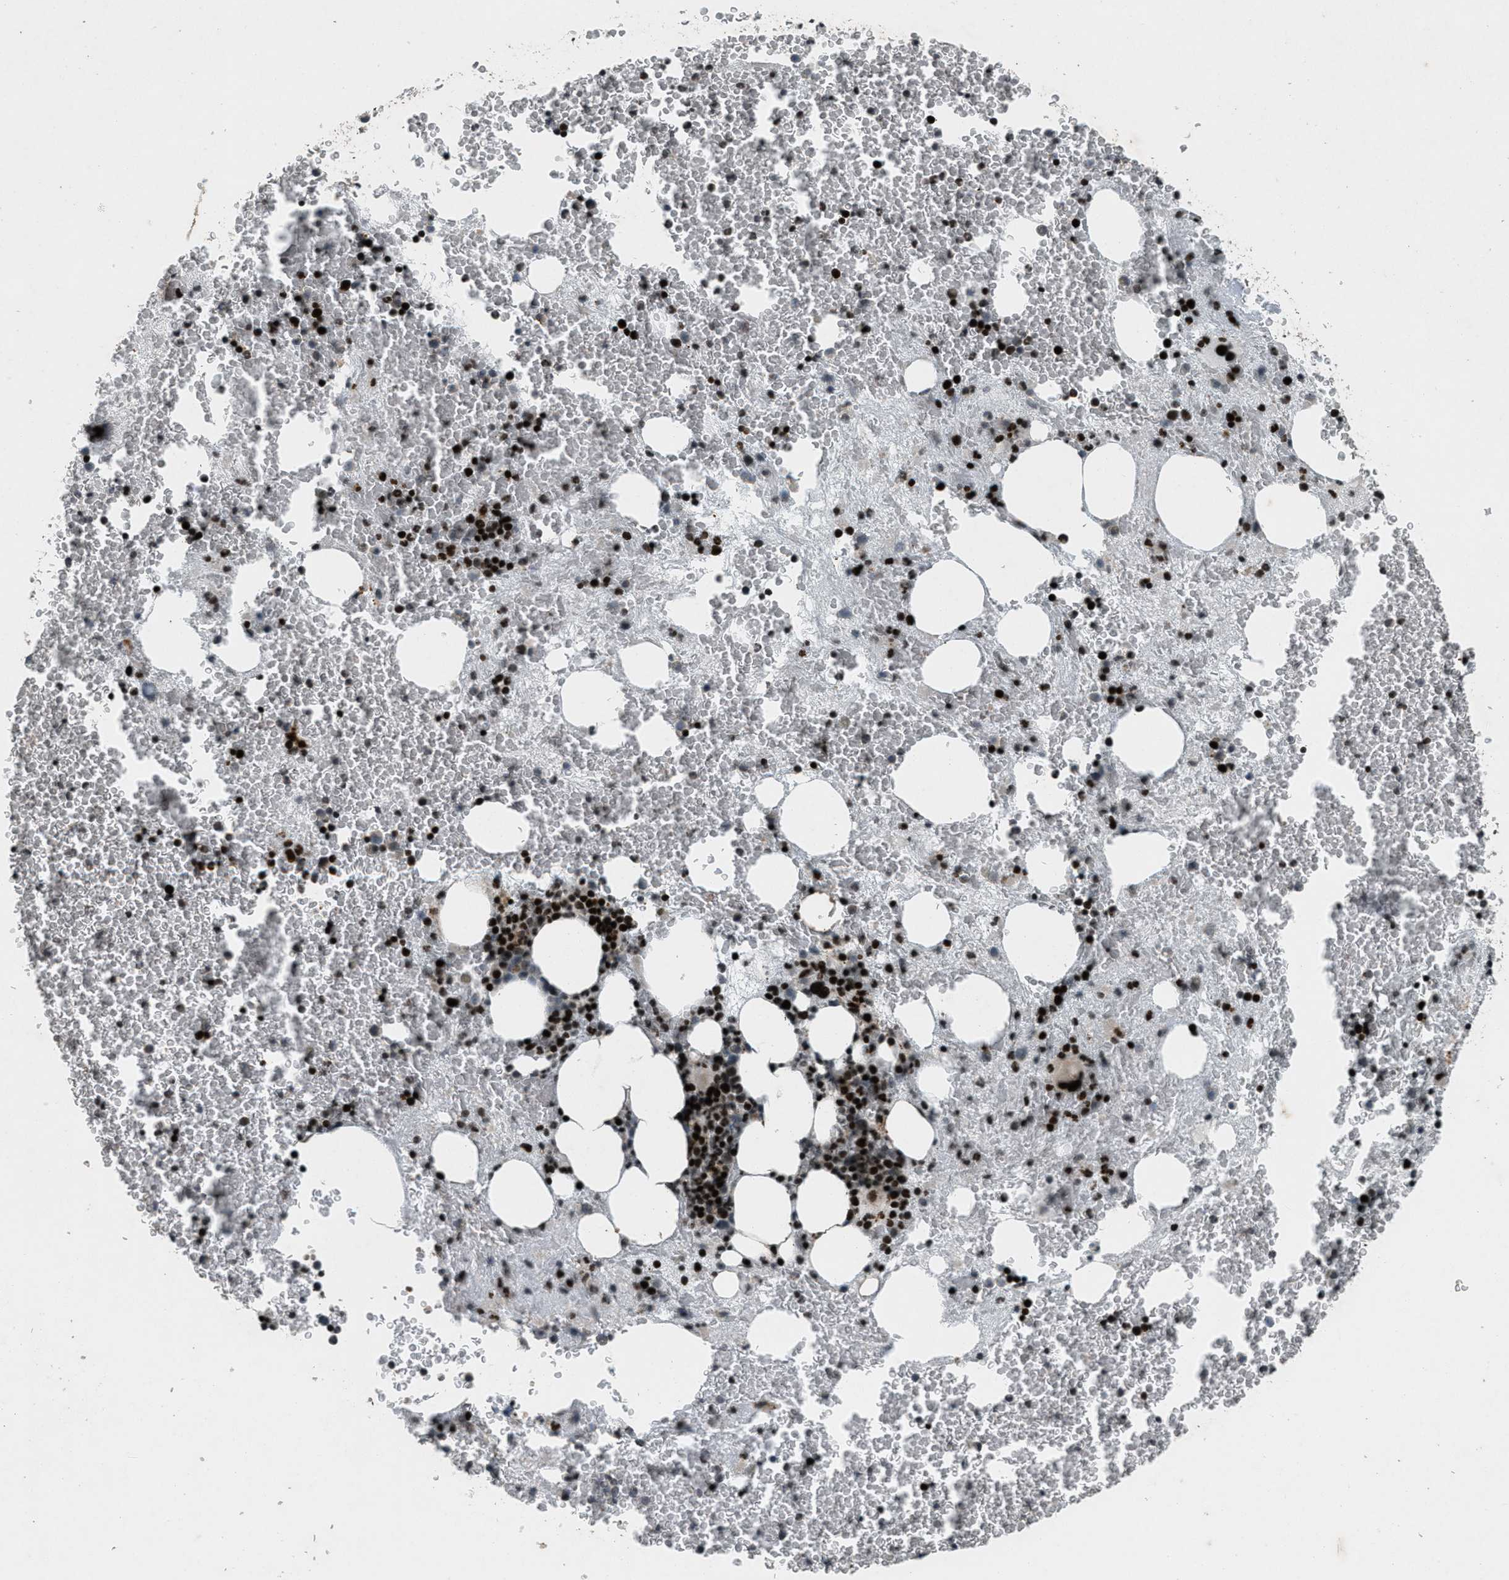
{"staining": {"intensity": "strong", "quantity": "25%-75%", "location": "nuclear"}, "tissue": "bone marrow", "cell_type": "Hematopoietic cells", "image_type": "normal", "snomed": [{"axis": "morphology", "description": "Normal tissue, NOS"}, {"axis": "morphology", "description": "Inflammation, NOS"}, {"axis": "topography", "description": "Bone marrow"}], "caption": "IHC (DAB (3,3'-diaminobenzidine)) staining of unremarkable human bone marrow reveals strong nuclear protein positivity in about 25%-75% of hematopoietic cells.", "gene": "GPC6", "patient": {"sex": "male", "age": 63}}